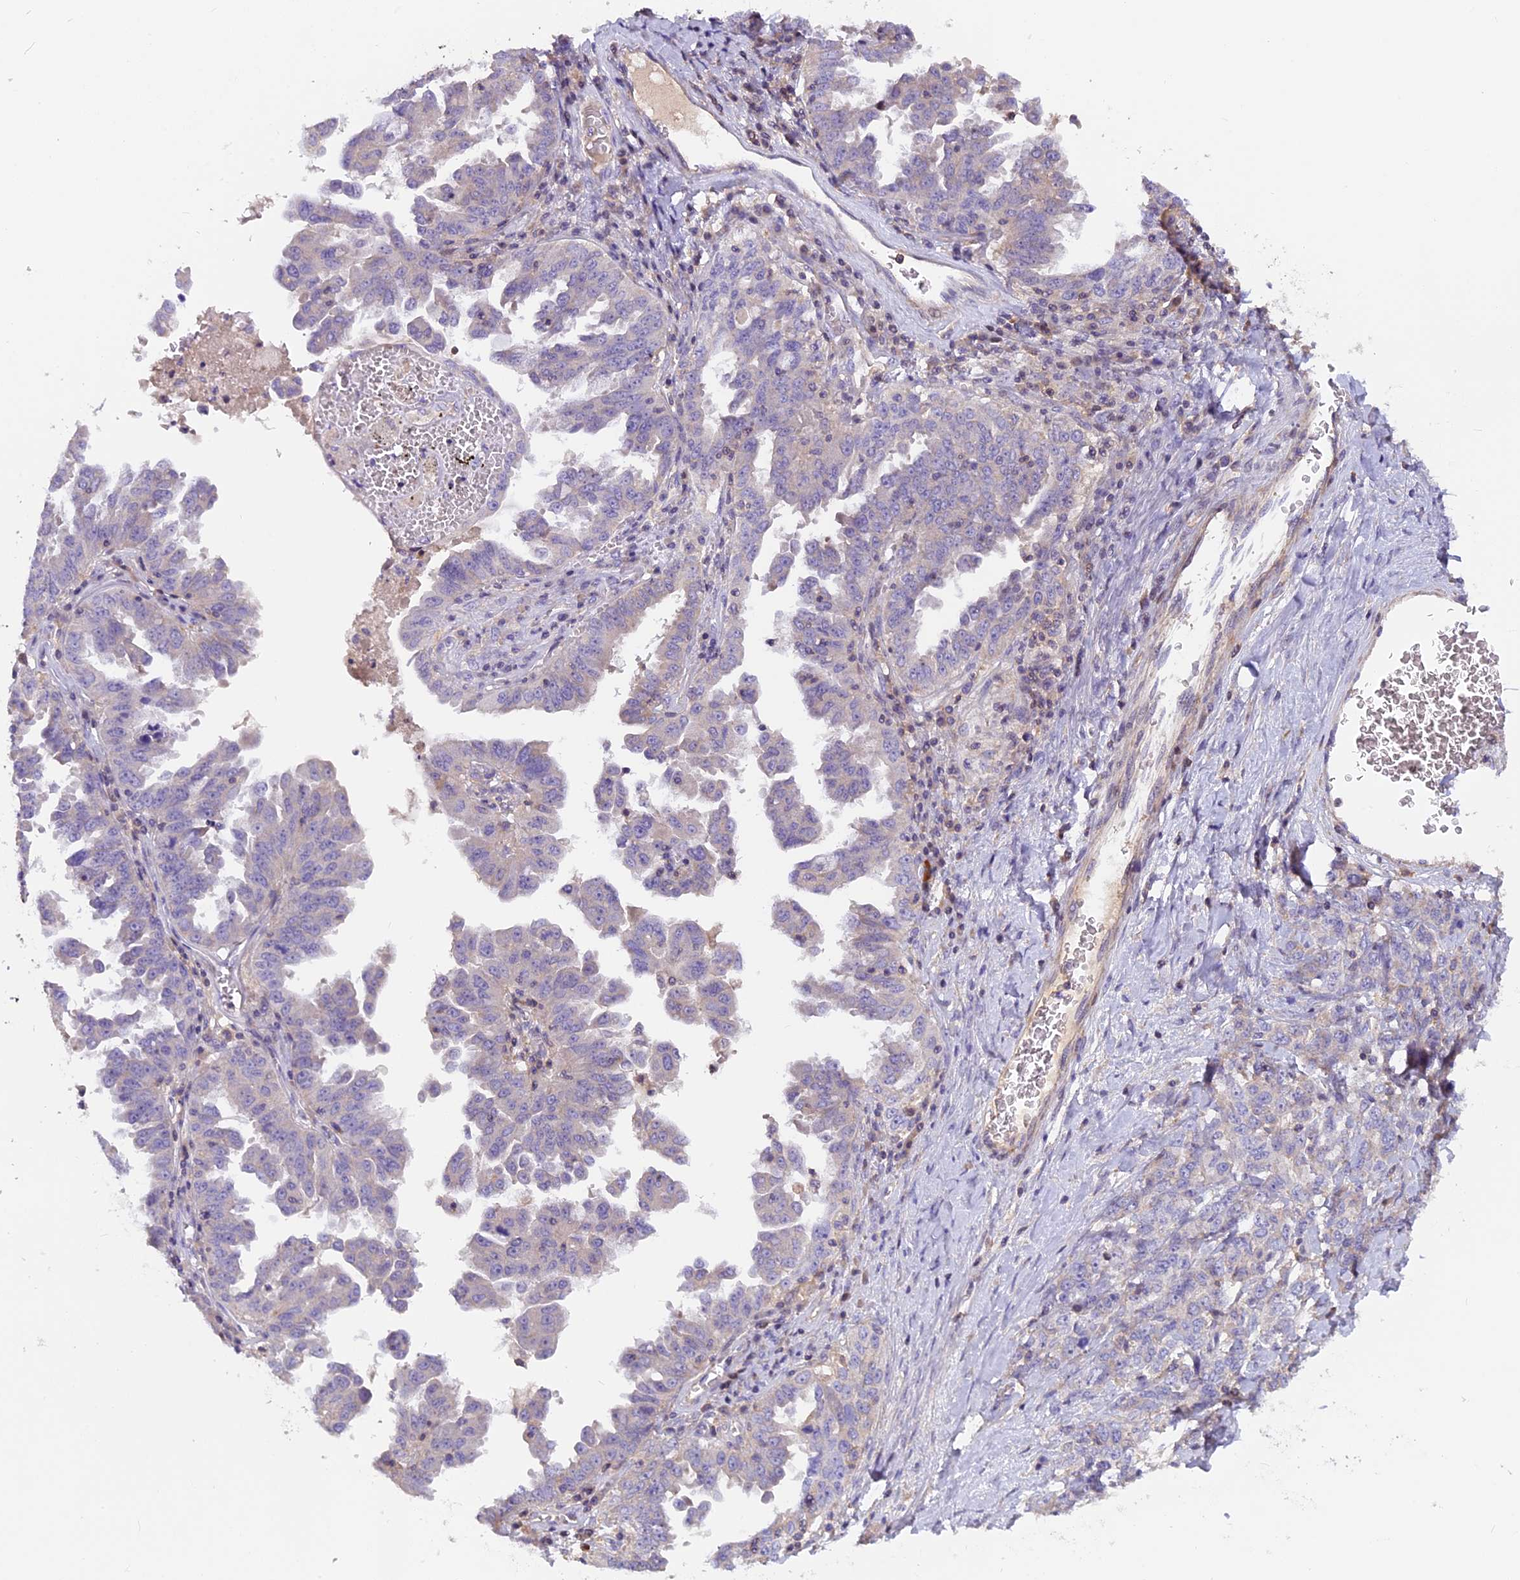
{"staining": {"intensity": "negative", "quantity": "none", "location": "none"}, "tissue": "ovarian cancer", "cell_type": "Tumor cells", "image_type": "cancer", "snomed": [{"axis": "morphology", "description": "Carcinoma, endometroid"}, {"axis": "topography", "description": "Ovary"}], "caption": "Human ovarian endometroid carcinoma stained for a protein using immunohistochemistry (IHC) shows no staining in tumor cells.", "gene": "FAM98C", "patient": {"sex": "female", "age": 62}}